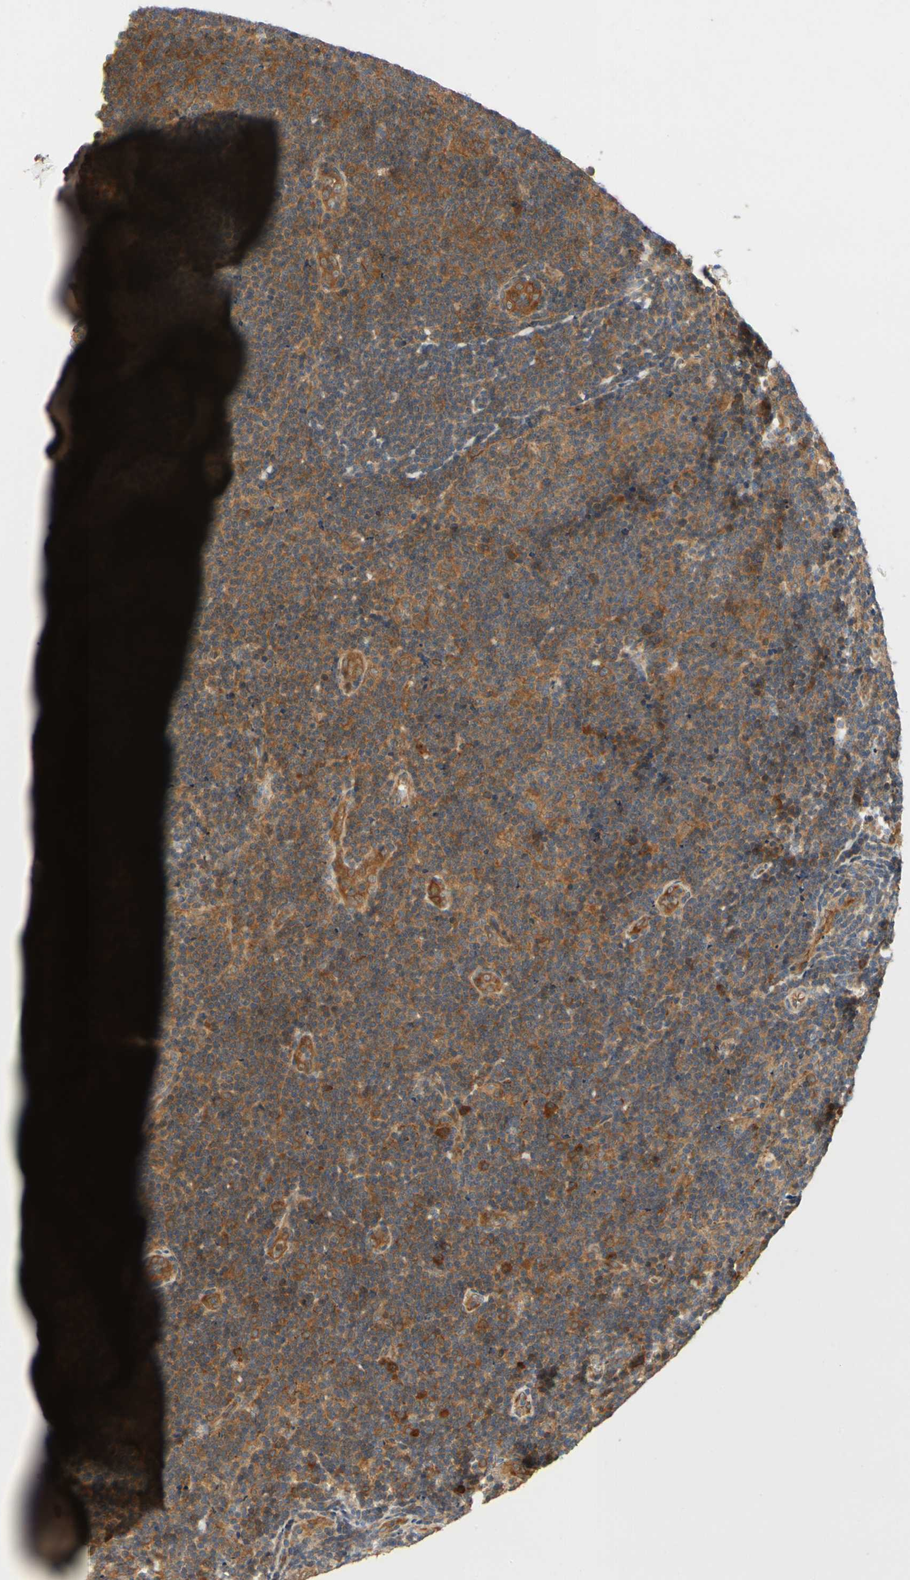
{"staining": {"intensity": "strong", "quantity": ">75%", "location": "cytoplasmic/membranous"}, "tissue": "lymphoma", "cell_type": "Tumor cells", "image_type": "cancer", "snomed": [{"axis": "morphology", "description": "Malignant lymphoma, non-Hodgkin's type, Low grade"}, {"axis": "topography", "description": "Lymph node"}], "caption": "A high amount of strong cytoplasmic/membranous expression is appreciated in about >75% of tumor cells in malignant lymphoma, non-Hodgkin's type (low-grade) tissue.", "gene": "TDRP", "patient": {"sex": "male", "age": 83}}